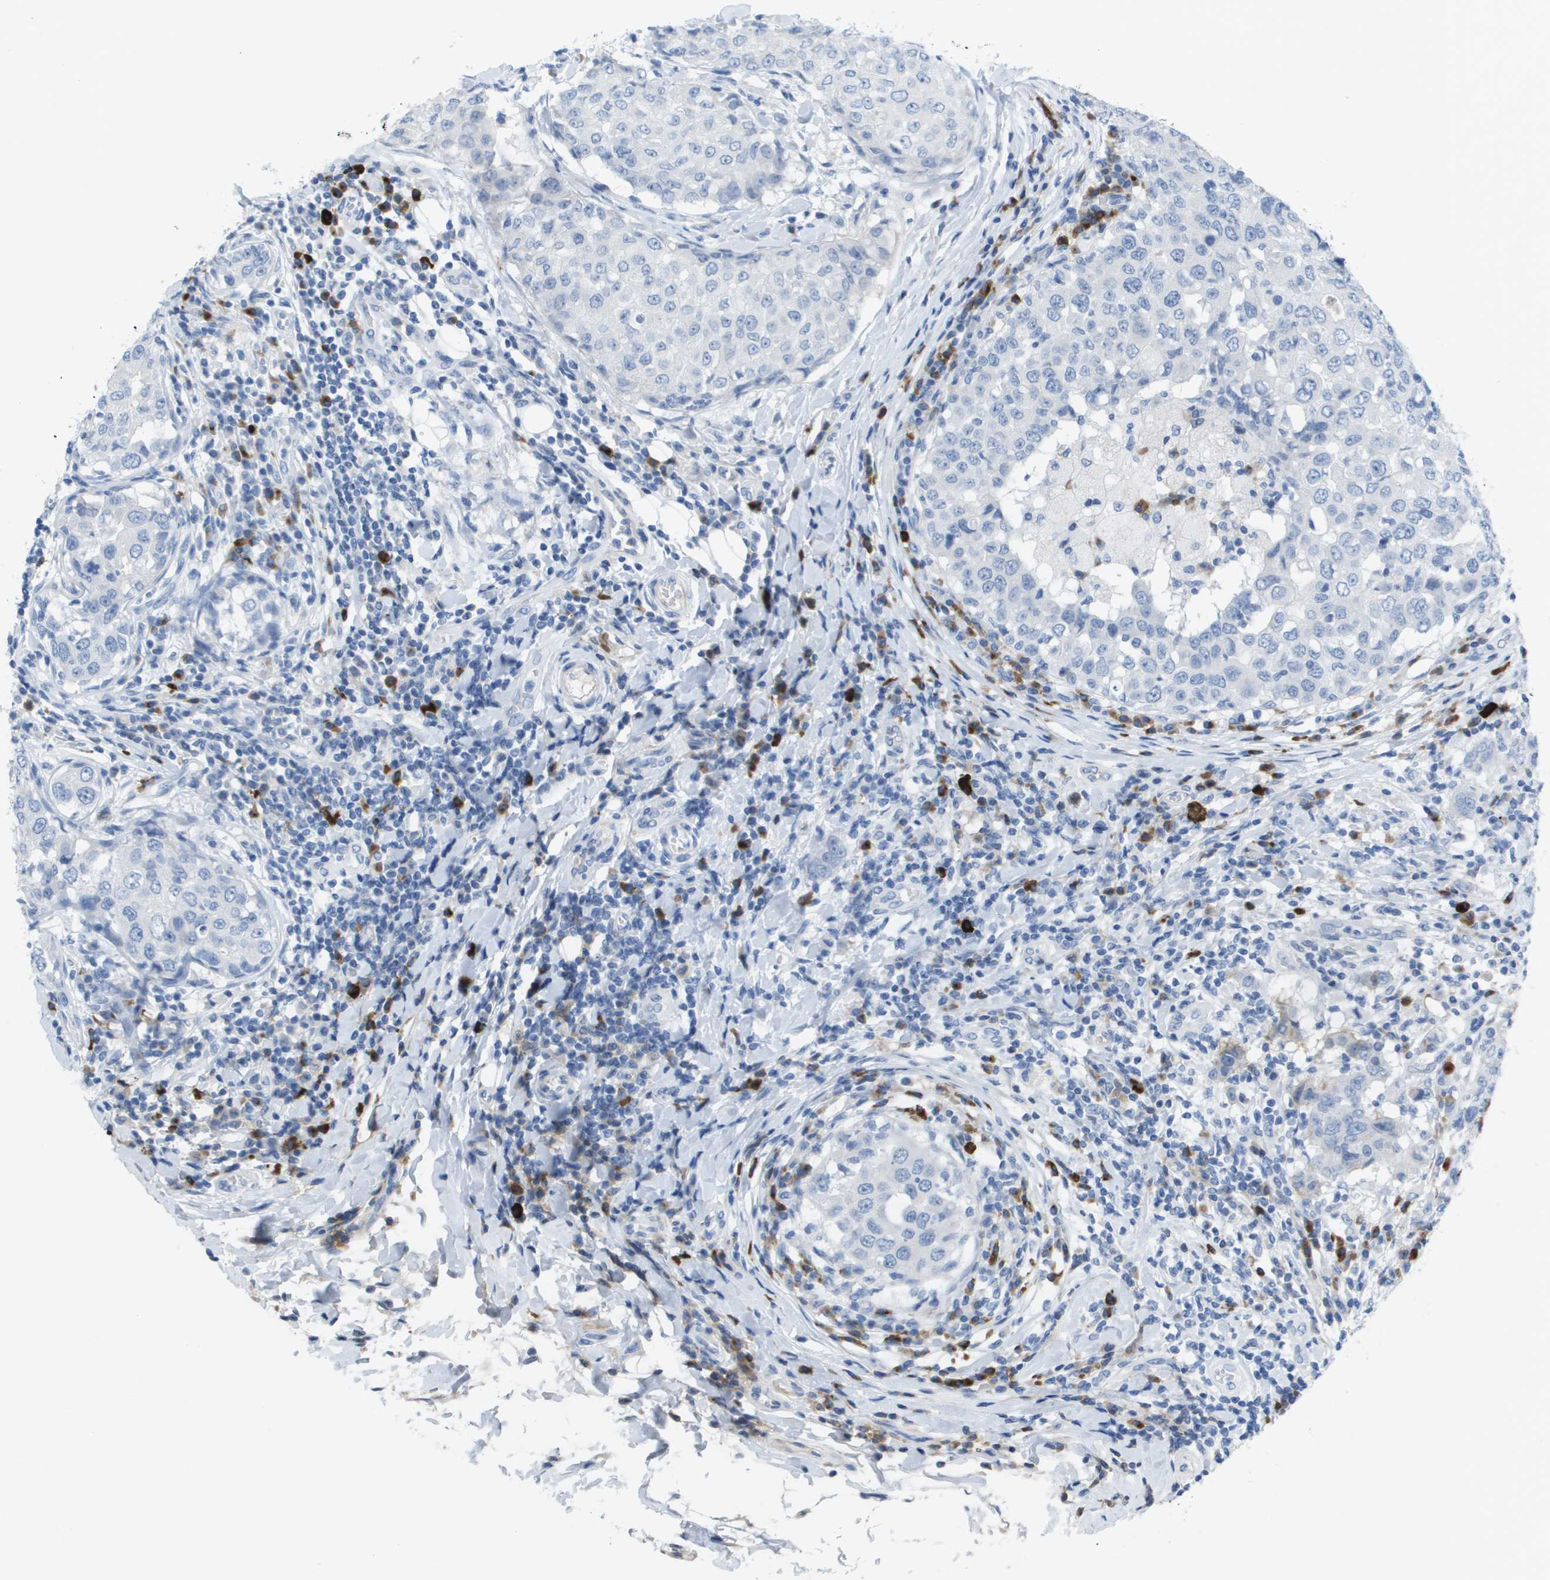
{"staining": {"intensity": "negative", "quantity": "none", "location": "none"}, "tissue": "breast cancer", "cell_type": "Tumor cells", "image_type": "cancer", "snomed": [{"axis": "morphology", "description": "Duct carcinoma"}, {"axis": "topography", "description": "Breast"}], "caption": "Breast cancer (infiltrating ductal carcinoma) stained for a protein using immunohistochemistry shows no positivity tumor cells.", "gene": "GPR18", "patient": {"sex": "female", "age": 27}}